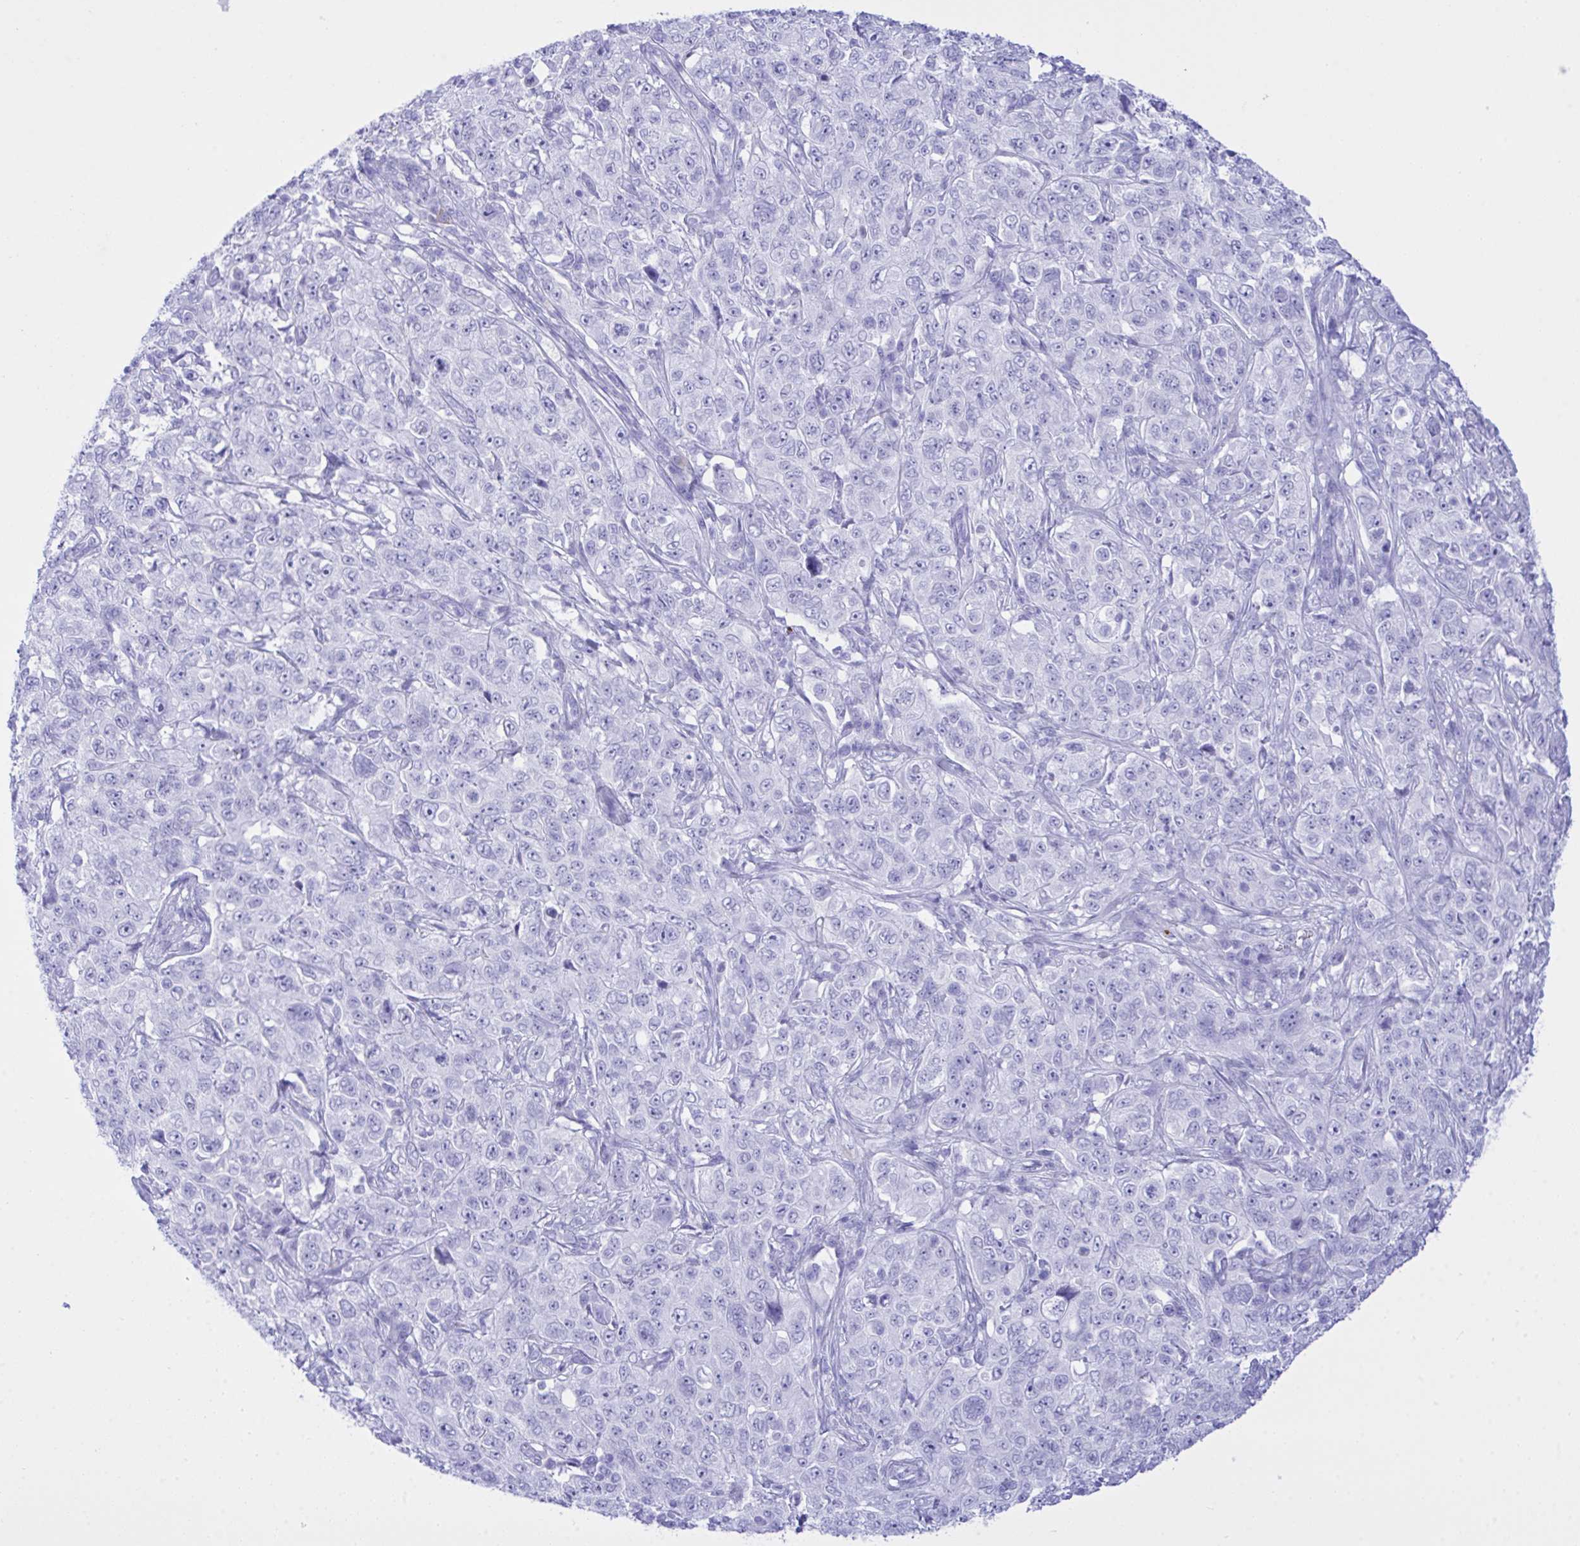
{"staining": {"intensity": "negative", "quantity": "none", "location": "none"}, "tissue": "pancreatic cancer", "cell_type": "Tumor cells", "image_type": "cancer", "snomed": [{"axis": "morphology", "description": "Adenocarcinoma, NOS"}, {"axis": "topography", "description": "Pancreas"}], "caption": "A high-resolution photomicrograph shows immunohistochemistry staining of pancreatic adenocarcinoma, which displays no significant staining in tumor cells.", "gene": "SELENOV", "patient": {"sex": "male", "age": 68}}